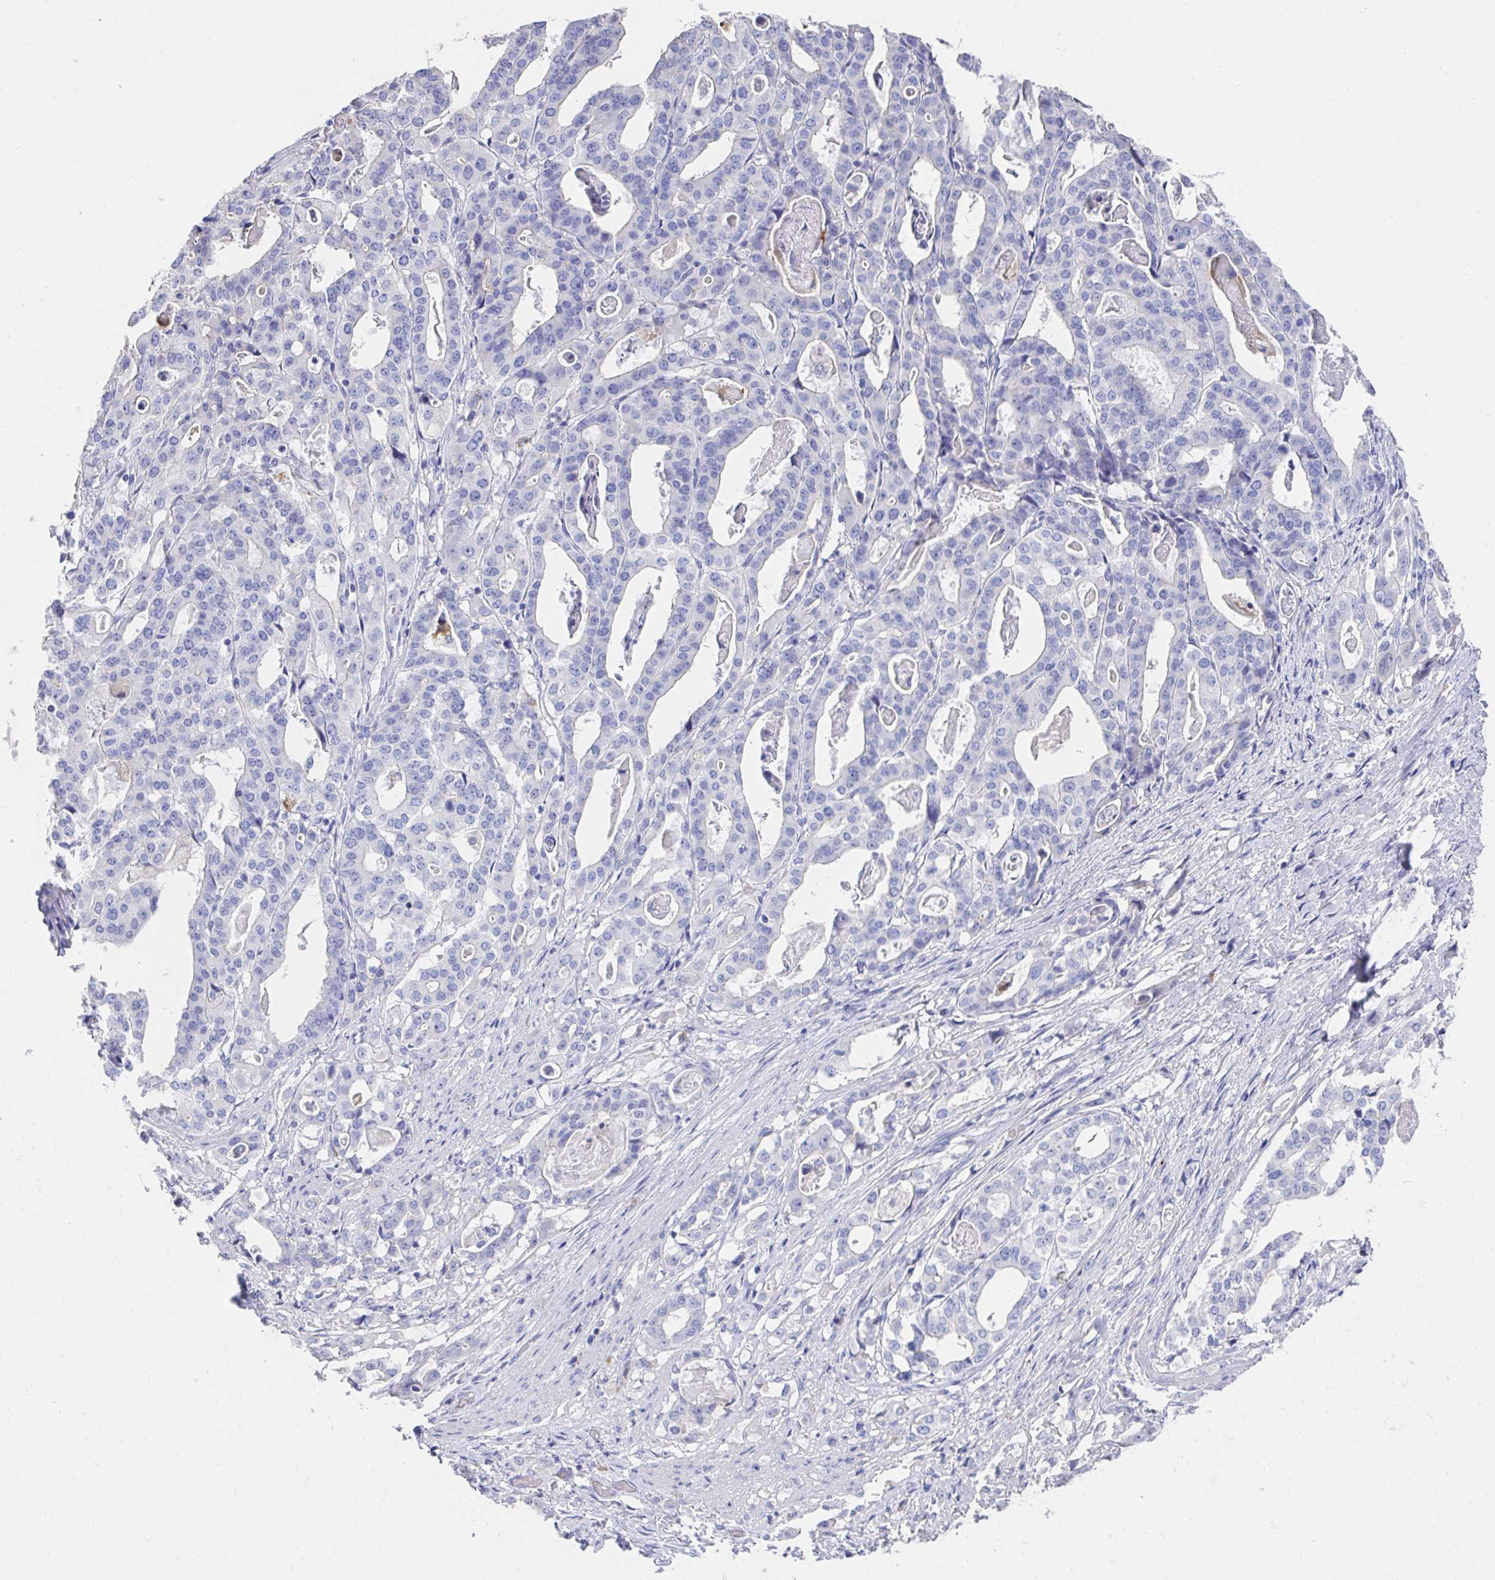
{"staining": {"intensity": "negative", "quantity": "none", "location": "none"}, "tissue": "stomach cancer", "cell_type": "Tumor cells", "image_type": "cancer", "snomed": [{"axis": "morphology", "description": "Adenocarcinoma, NOS"}, {"axis": "topography", "description": "Stomach"}], "caption": "There is no significant expression in tumor cells of stomach cancer (adenocarcinoma).", "gene": "LAMC3", "patient": {"sex": "male", "age": 48}}